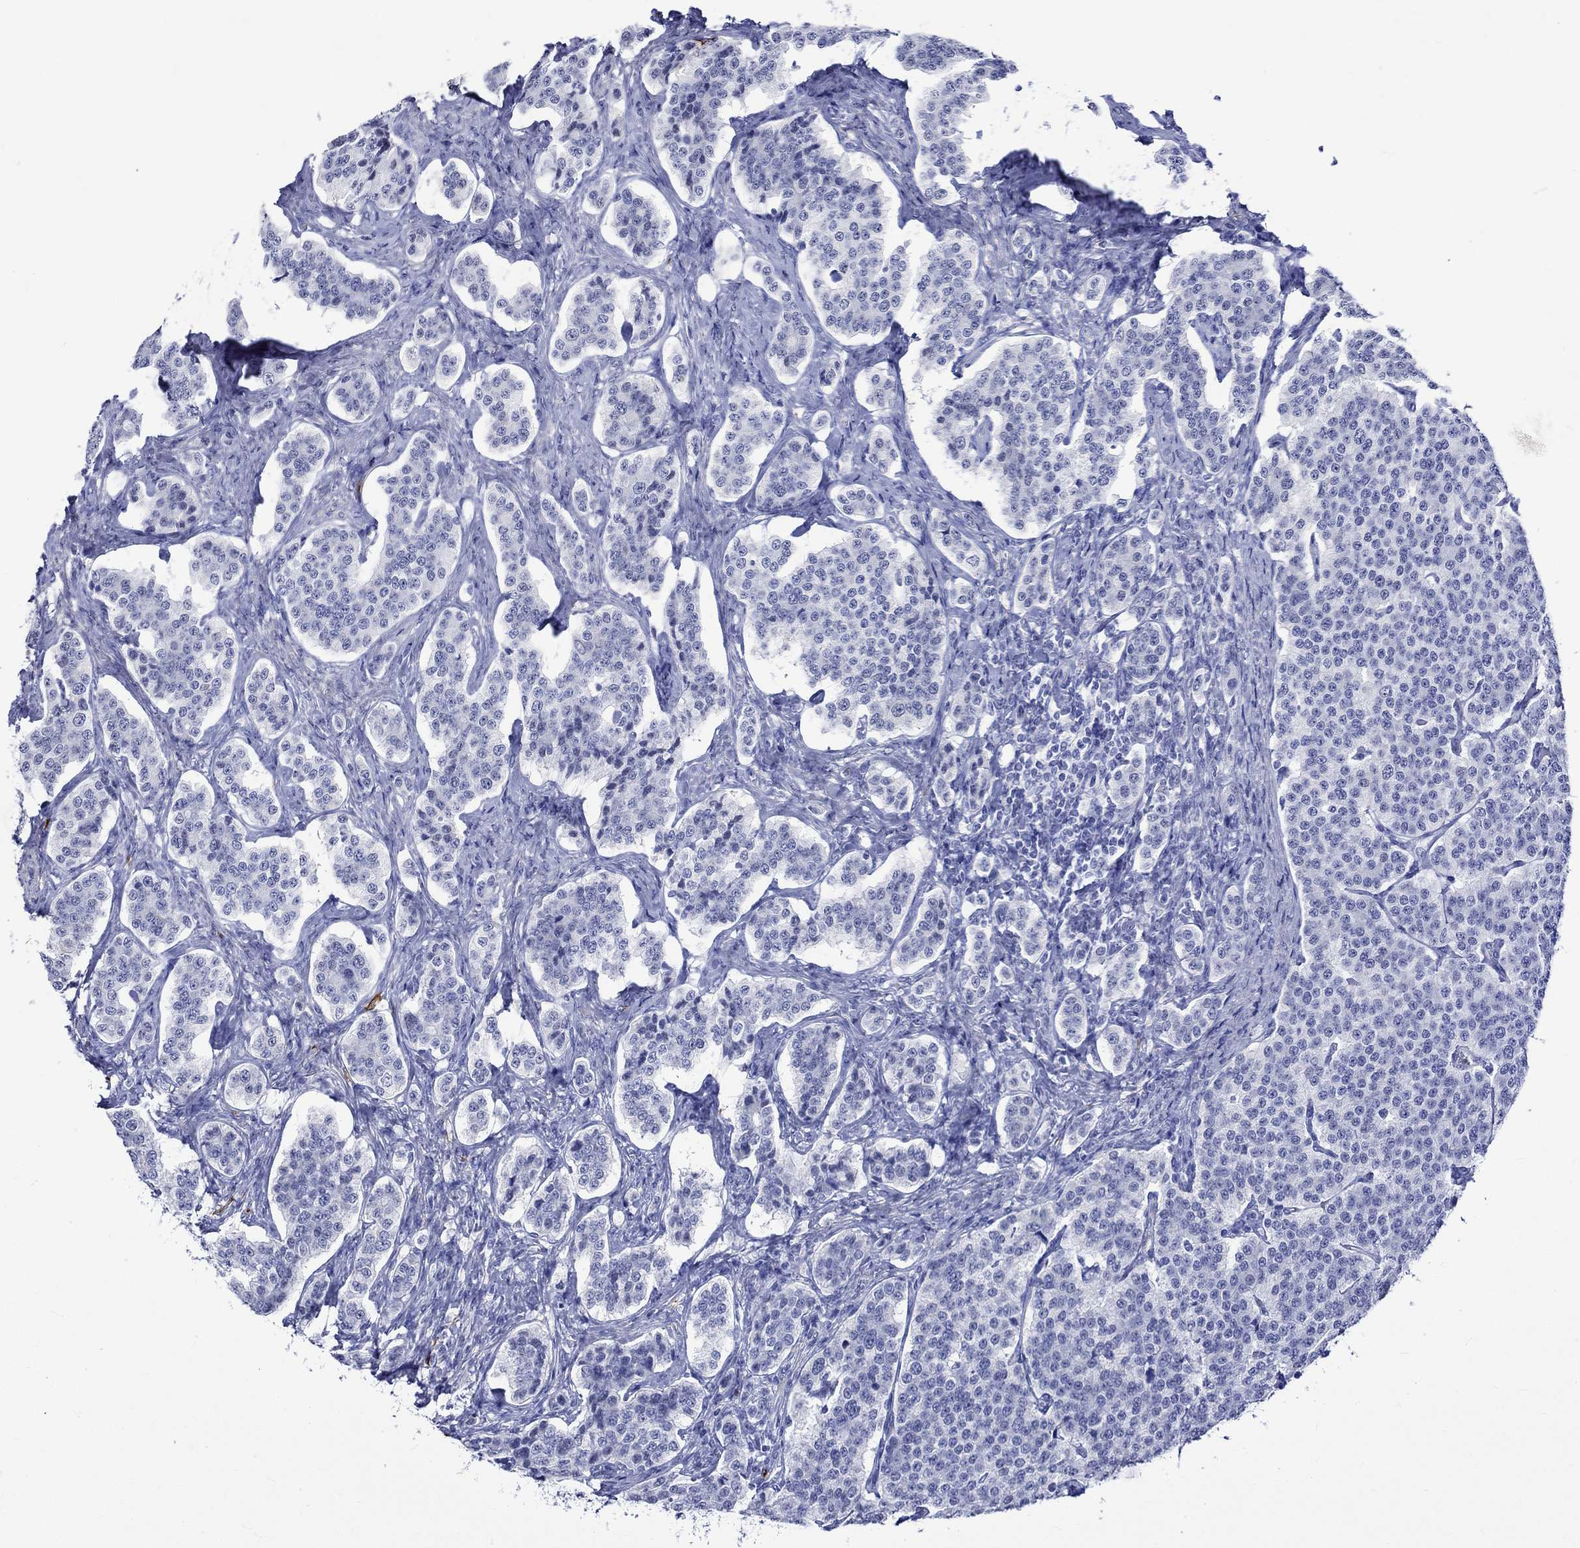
{"staining": {"intensity": "negative", "quantity": "none", "location": "none"}, "tissue": "carcinoid", "cell_type": "Tumor cells", "image_type": "cancer", "snomed": [{"axis": "morphology", "description": "Carcinoid, malignant, NOS"}, {"axis": "topography", "description": "Small intestine"}], "caption": "Carcinoid stained for a protein using immunohistochemistry (IHC) displays no expression tumor cells.", "gene": "CRYAB", "patient": {"sex": "female", "age": 58}}